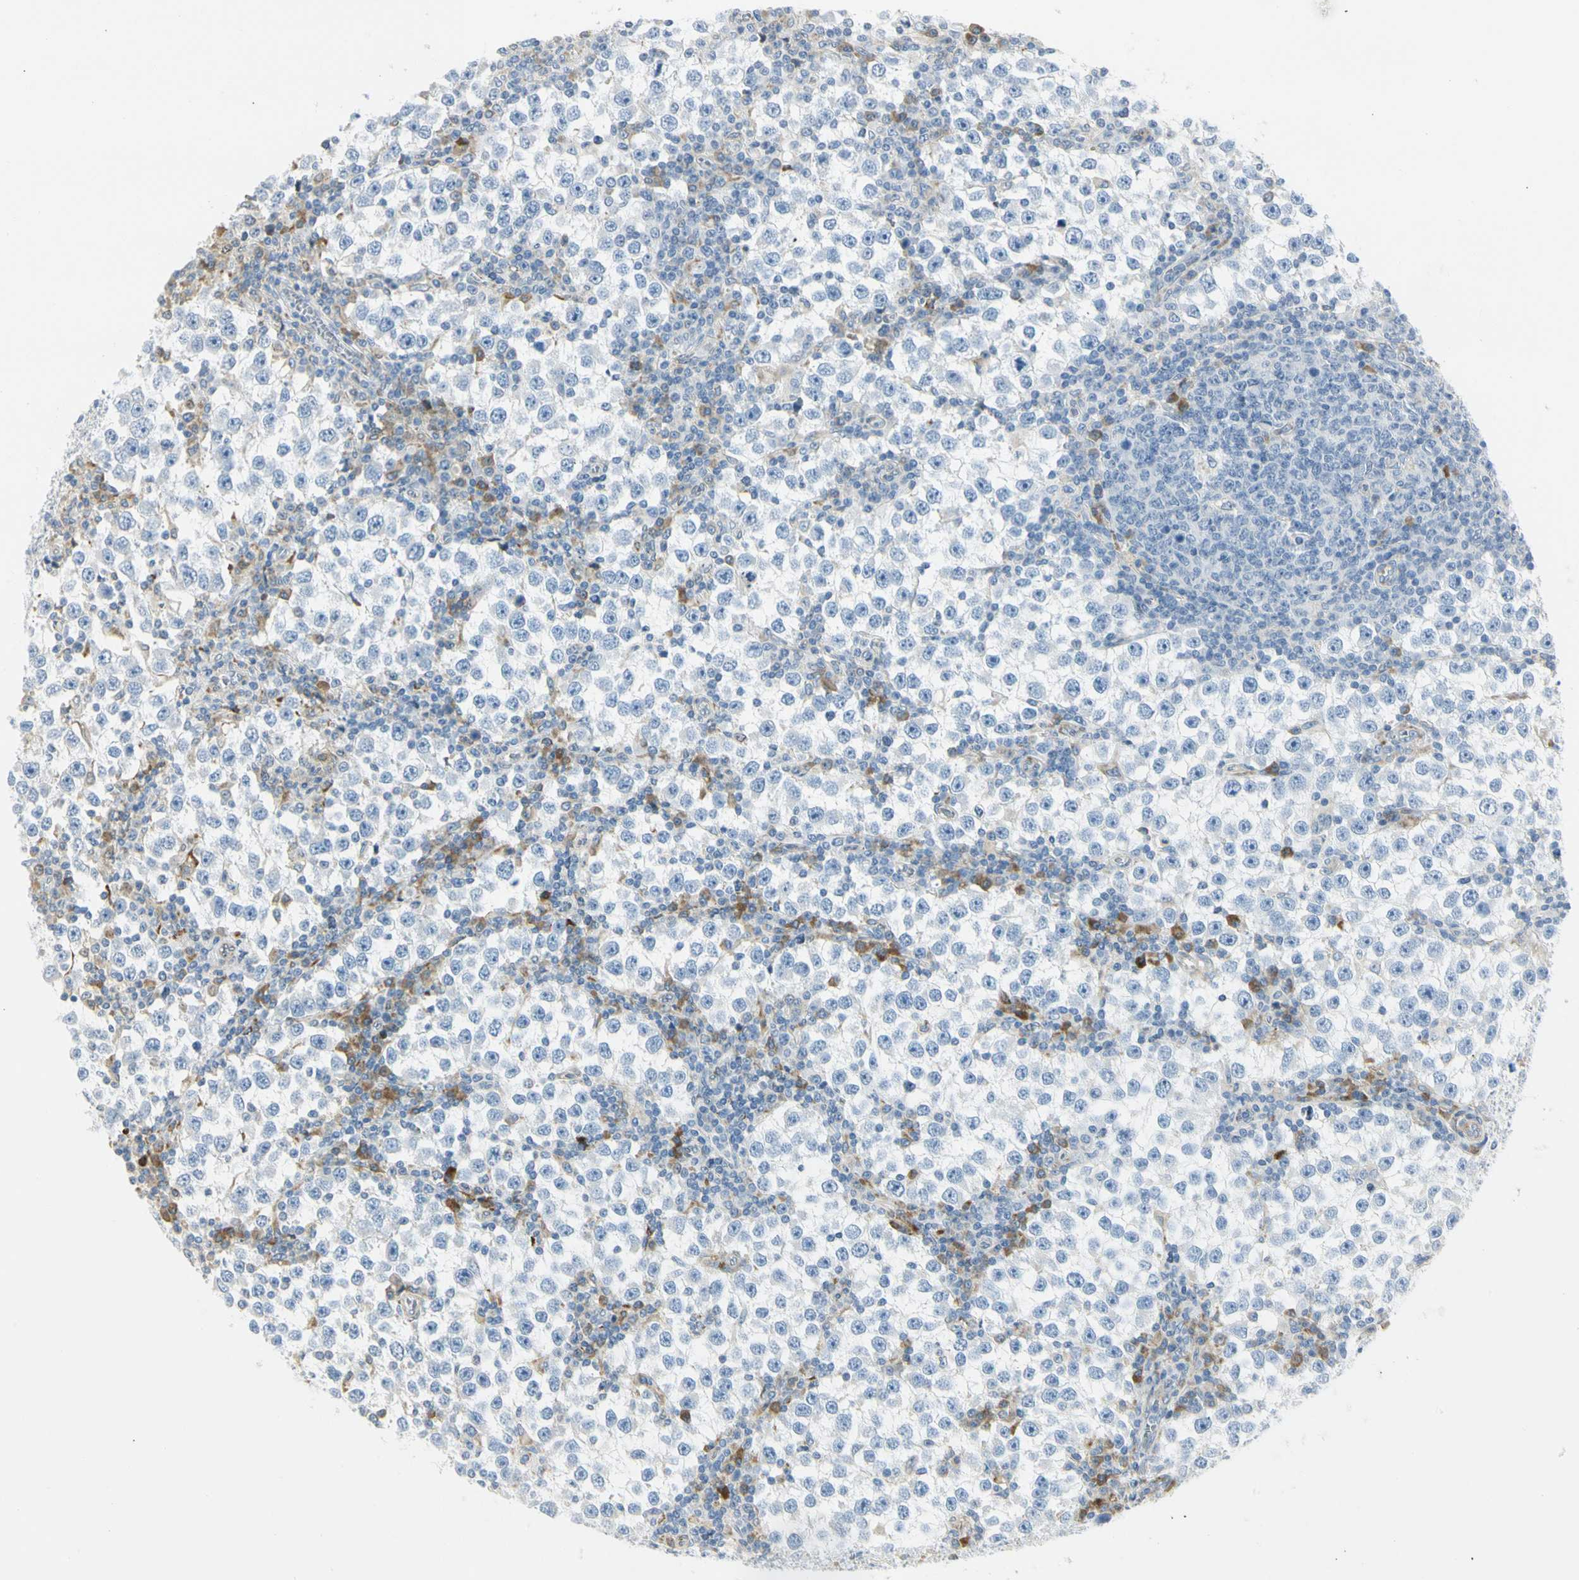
{"staining": {"intensity": "negative", "quantity": "none", "location": "none"}, "tissue": "testis cancer", "cell_type": "Tumor cells", "image_type": "cancer", "snomed": [{"axis": "morphology", "description": "Seminoma, NOS"}, {"axis": "topography", "description": "Testis"}], "caption": "Immunohistochemical staining of seminoma (testis) demonstrates no significant expression in tumor cells.", "gene": "TNFSF11", "patient": {"sex": "male", "age": 65}}